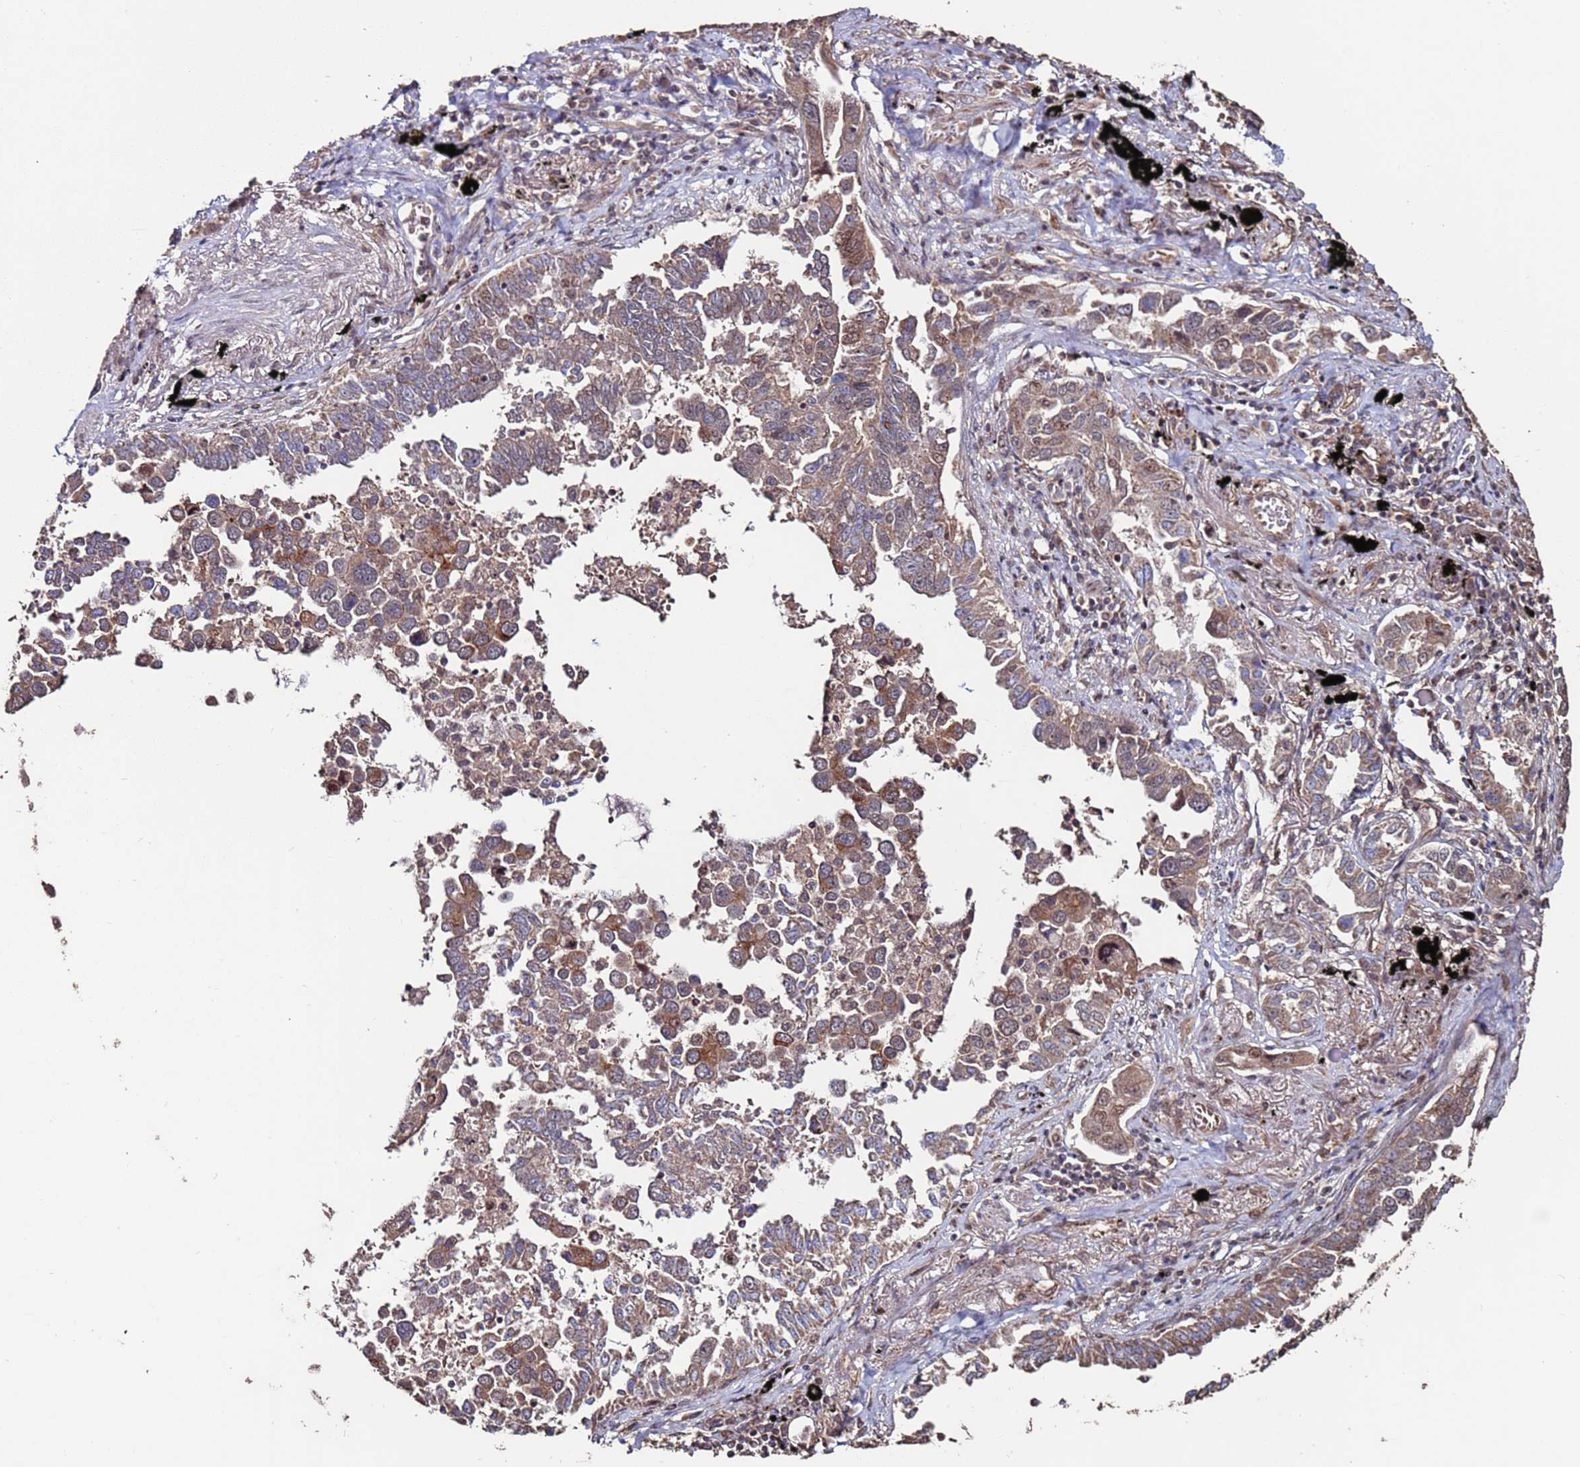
{"staining": {"intensity": "weak", "quantity": ">75%", "location": "cytoplasmic/membranous"}, "tissue": "lung cancer", "cell_type": "Tumor cells", "image_type": "cancer", "snomed": [{"axis": "morphology", "description": "Adenocarcinoma, NOS"}, {"axis": "topography", "description": "Lung"}], "caption": "Adenocarcinoma (lung) stained with immunohistochemistry (IHC) reveals weak cytoplasmic/membranous staining in approximately >75% of tumor cells. (DAB (3,3'-diaminobenzidine) IHC, brown staining for protein, blue staining for nuclei).", "gene": "PRR7", "patient": {"sex": "male", "age": 67}}